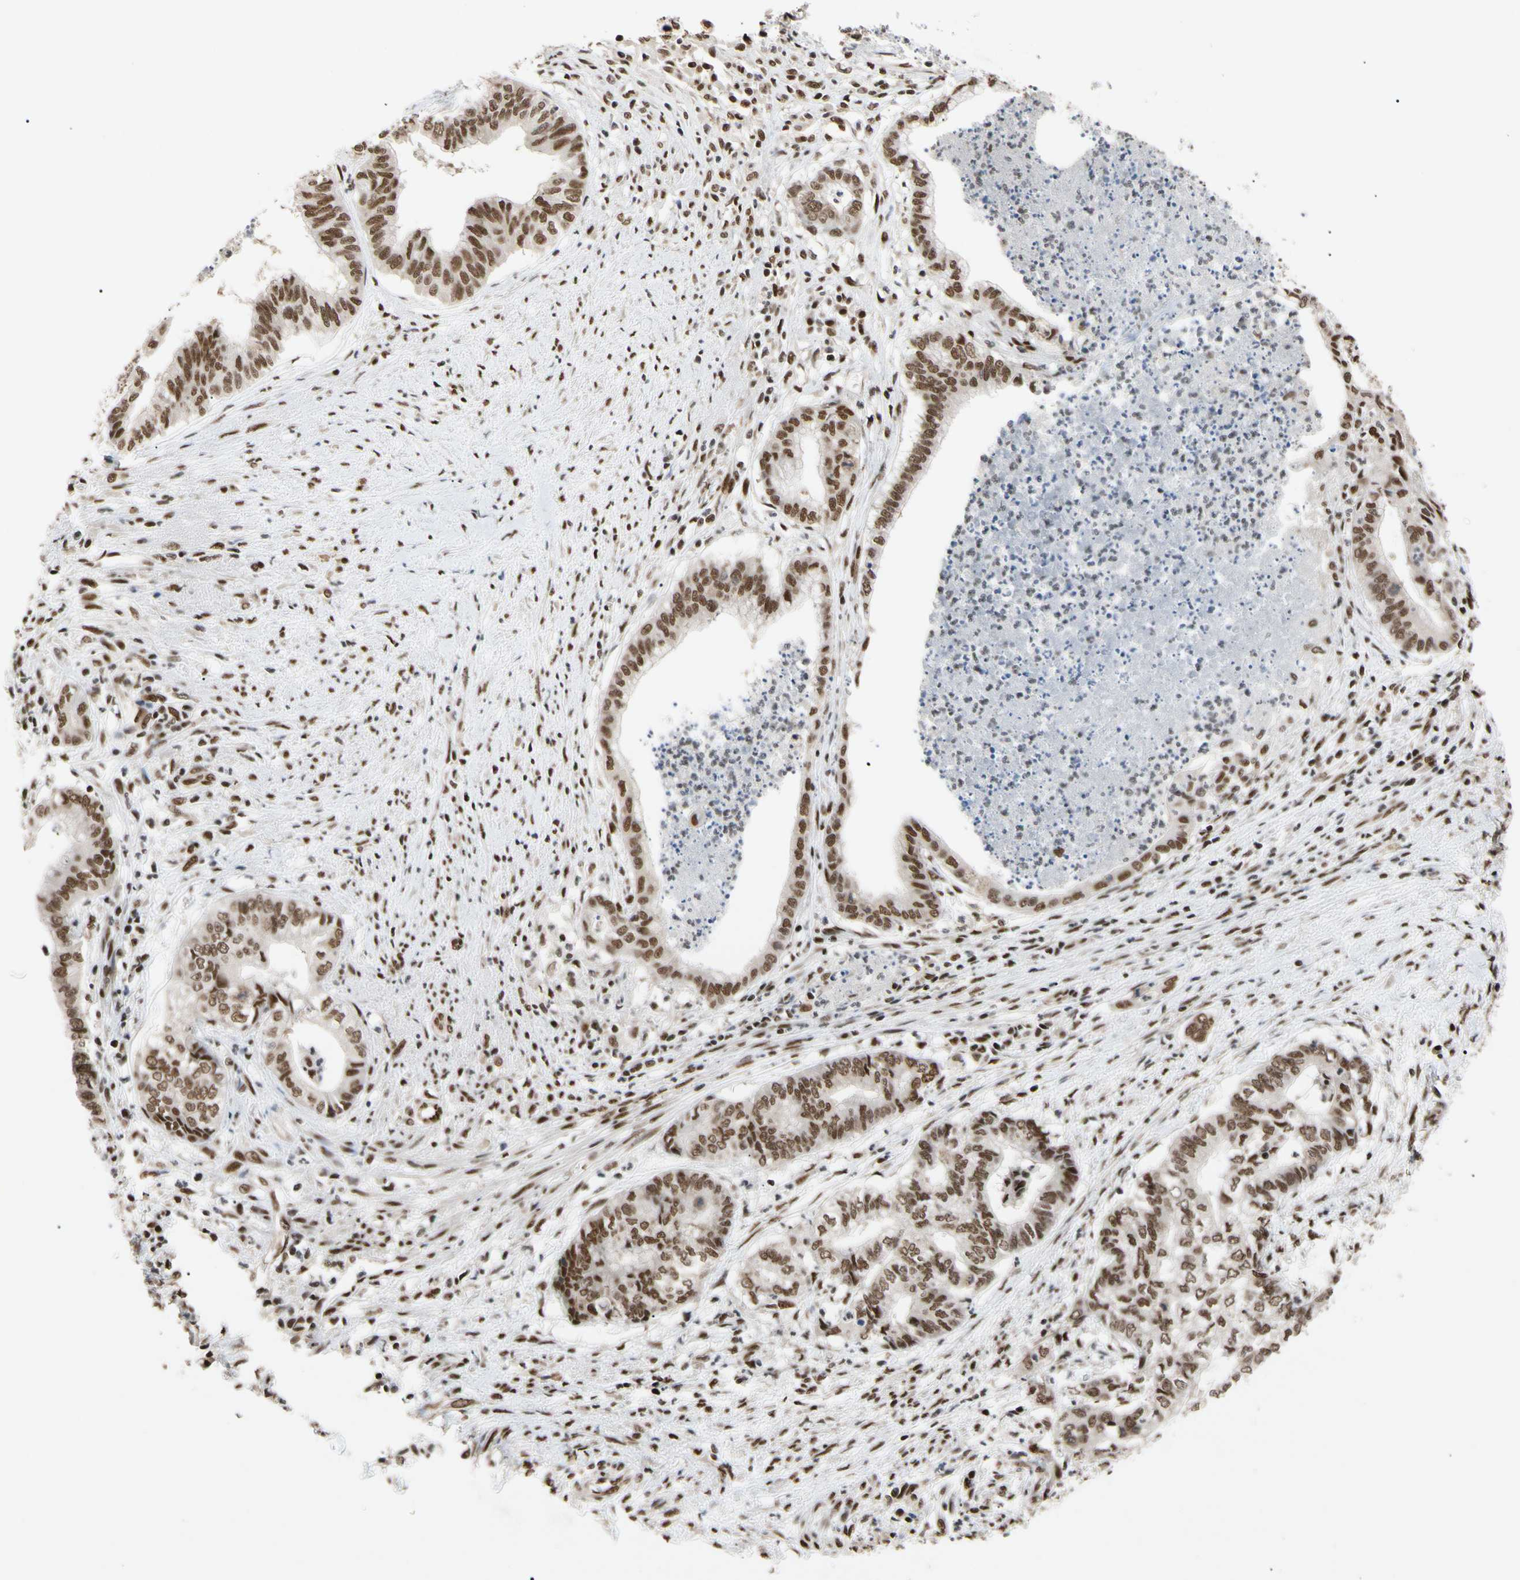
{"staining": {"intensity": "moderate", "quantity": ">75%", "location": "nuclear"}, "tissue": "endometrial cancer", "cell_type": "Tumor cells", "image_type": "cancer", "snomed": [{"axis": "morphology", "description": "Necrosis, NOS"}, {"axis": "morphology", "description": "Adenocarcinoma, NOS"}, {"axis": "topography", "description": "Endometrium"}], "caption": "The micrograph demonstrates a brown stain indicating the presence of a protein in the nuclear of tumor cells in endometrial cancer. Immunohistochemistry (ihc) stains the protein in brown and the nuclei are stained blue.", "gene": "FAM98B", "patient": {"sex": "female", "age": 79}}